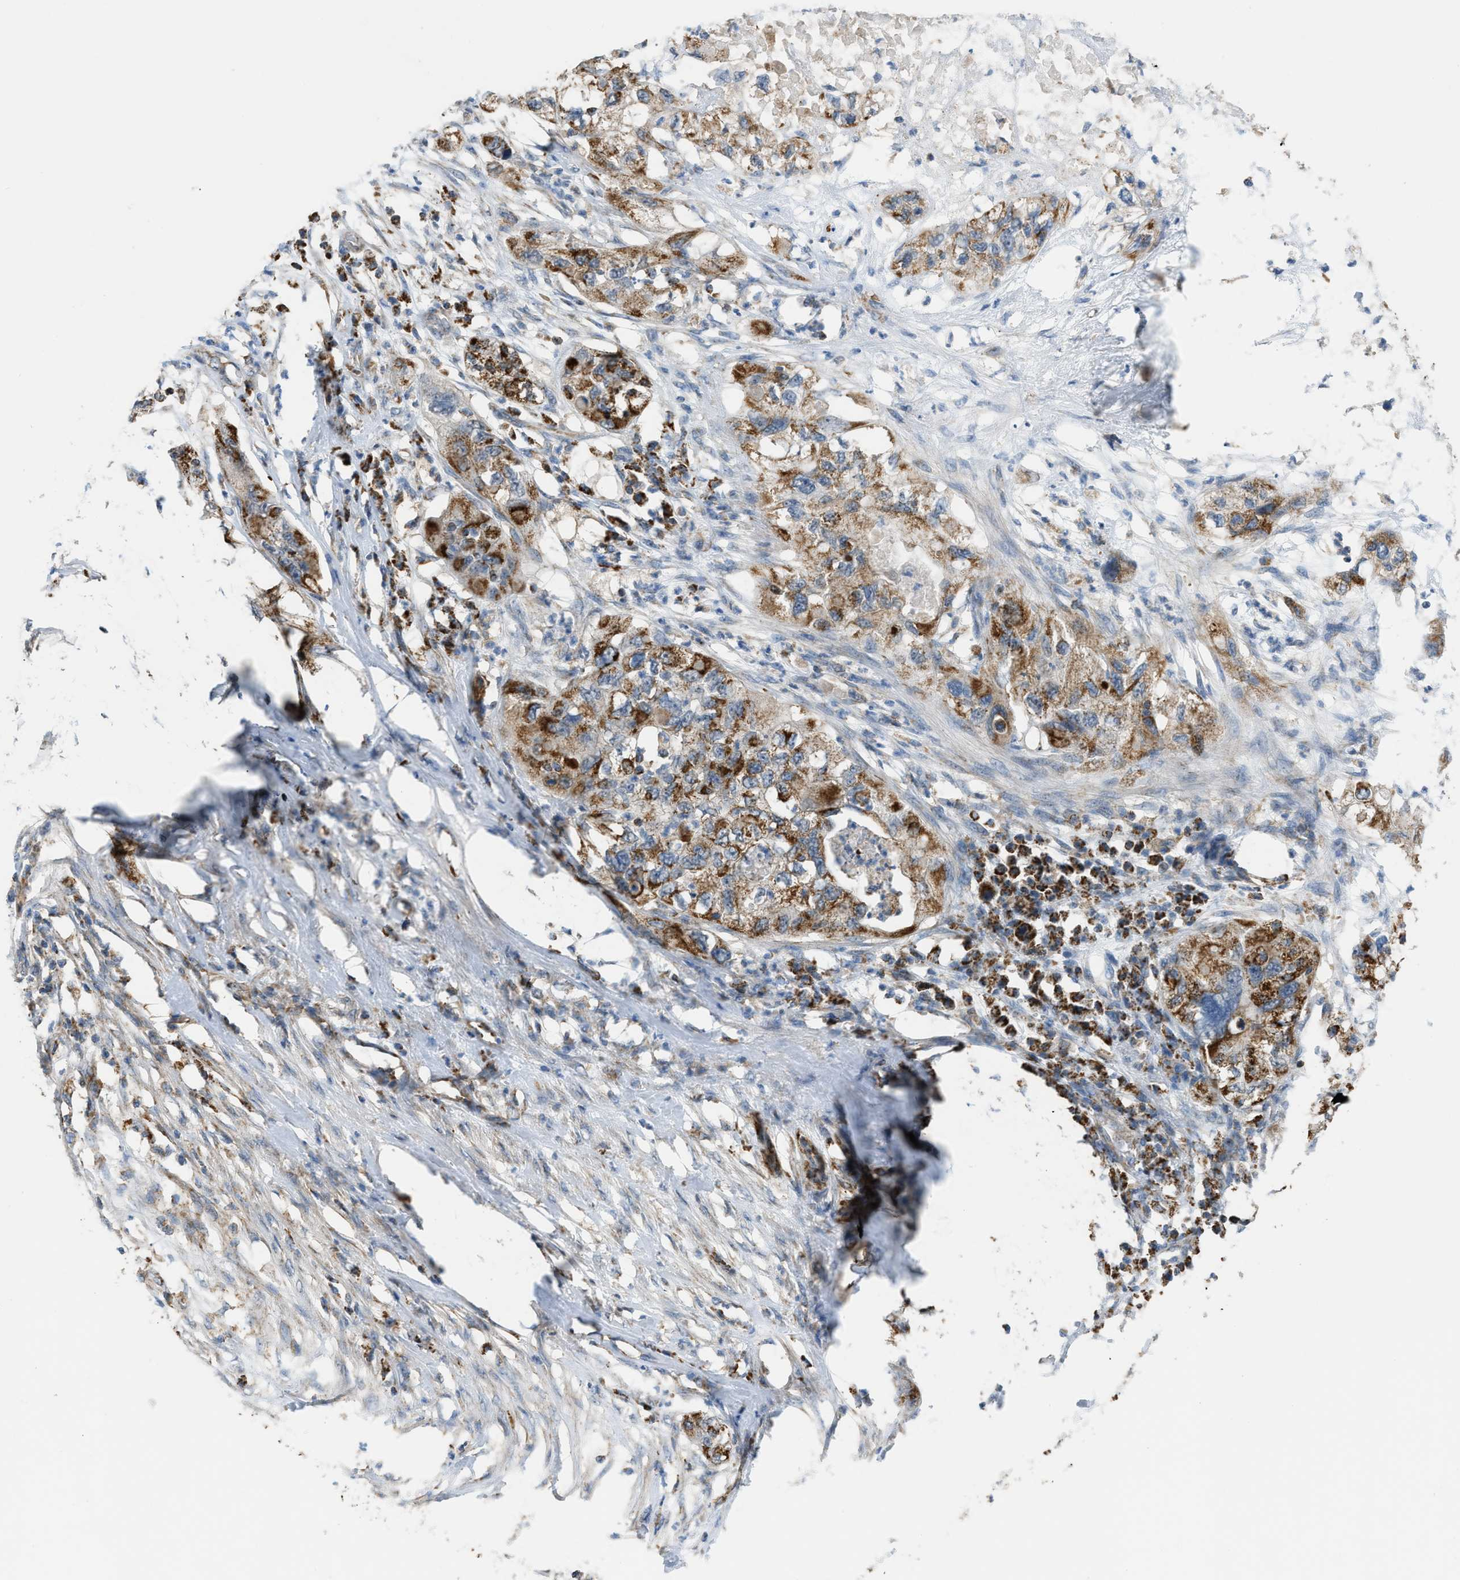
{"staining": {"intensity": "moderate", "quantity": ">75%", "location": "cytoplasmic/membranous"}, "tissue": "pancreatic cancer", "cell_type": "Tumor cells", "image_type": "cancer", "snomed": [{"axis": "morphology", "description": "Adenocarcinoma, NOS"}, {"axis": "topography", "description": "Pancreas"}], "caption": "Protein expression analysis of pancreatic adenocarcinoma demonstrates moderate cytoplasmic/membranous staining in approximately >75% of tumor cells. The protein is shown in brown color, while the nuclei are stained blue.", "gene": "ETFB", "patient": {"sex": "female", "age": 78}}